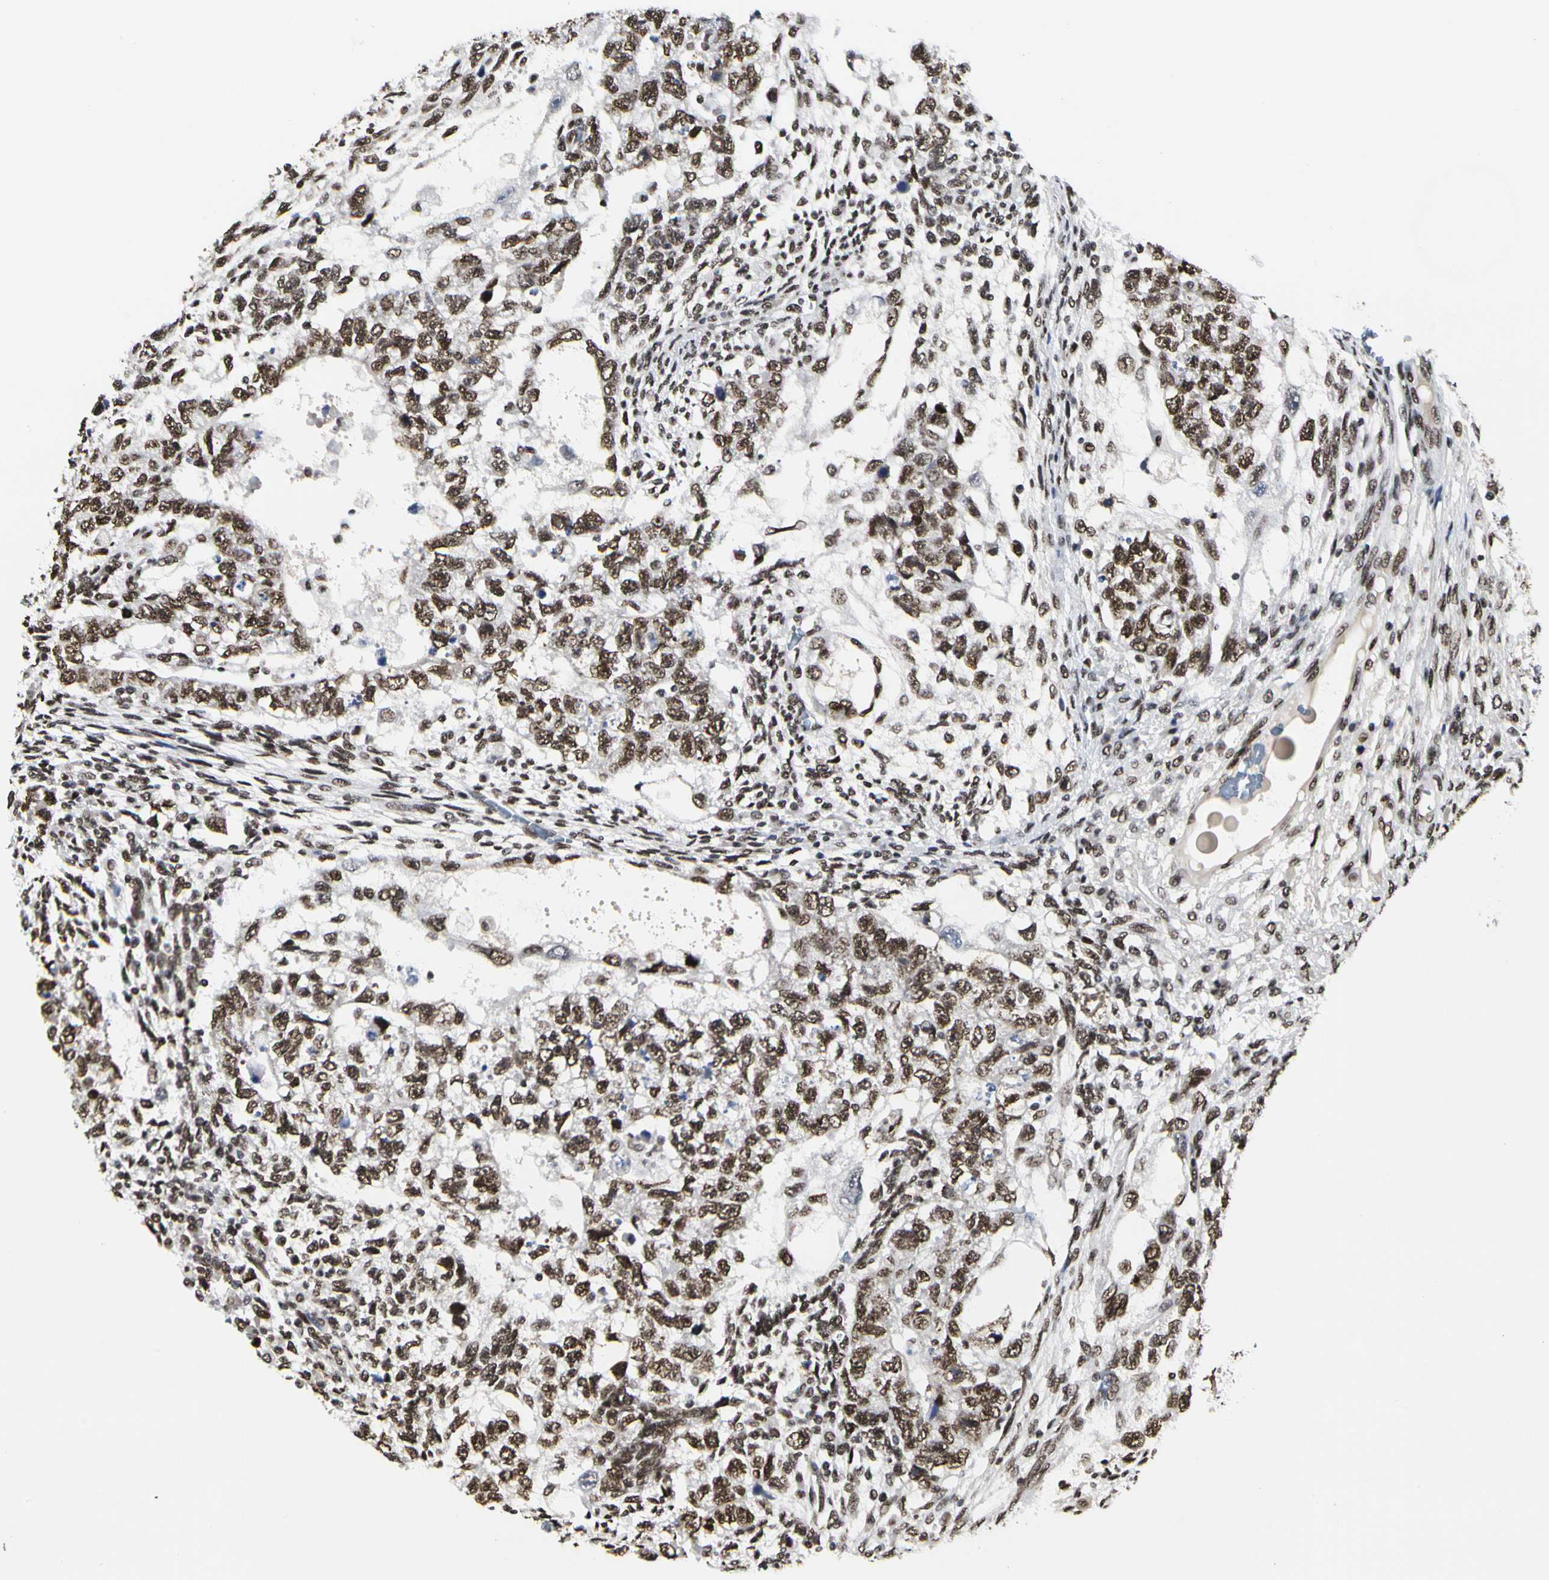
{"staining": {"intensity": "moderate", "quantity": ">75%", "location": "nuclear"}, "tissue": "testis cancer", "cell_type": "Tumor cells", "image_type": "cancer", "snomed": [{"axis": "morphology", "description": "Normal tissue, NOS"}, {"axis": "morphology", "description": "Carcinoma, Embryonal, NOS"}, {"axis": "topography", "description": "Testis"}], "caption": "About >75% of tumor cells in testis cancer show moderate nuclear protein expression as visualized by brown immunohistochemical staining.", "gene": "PRMT3", "patient": {"sex": "male", "age": 36}}